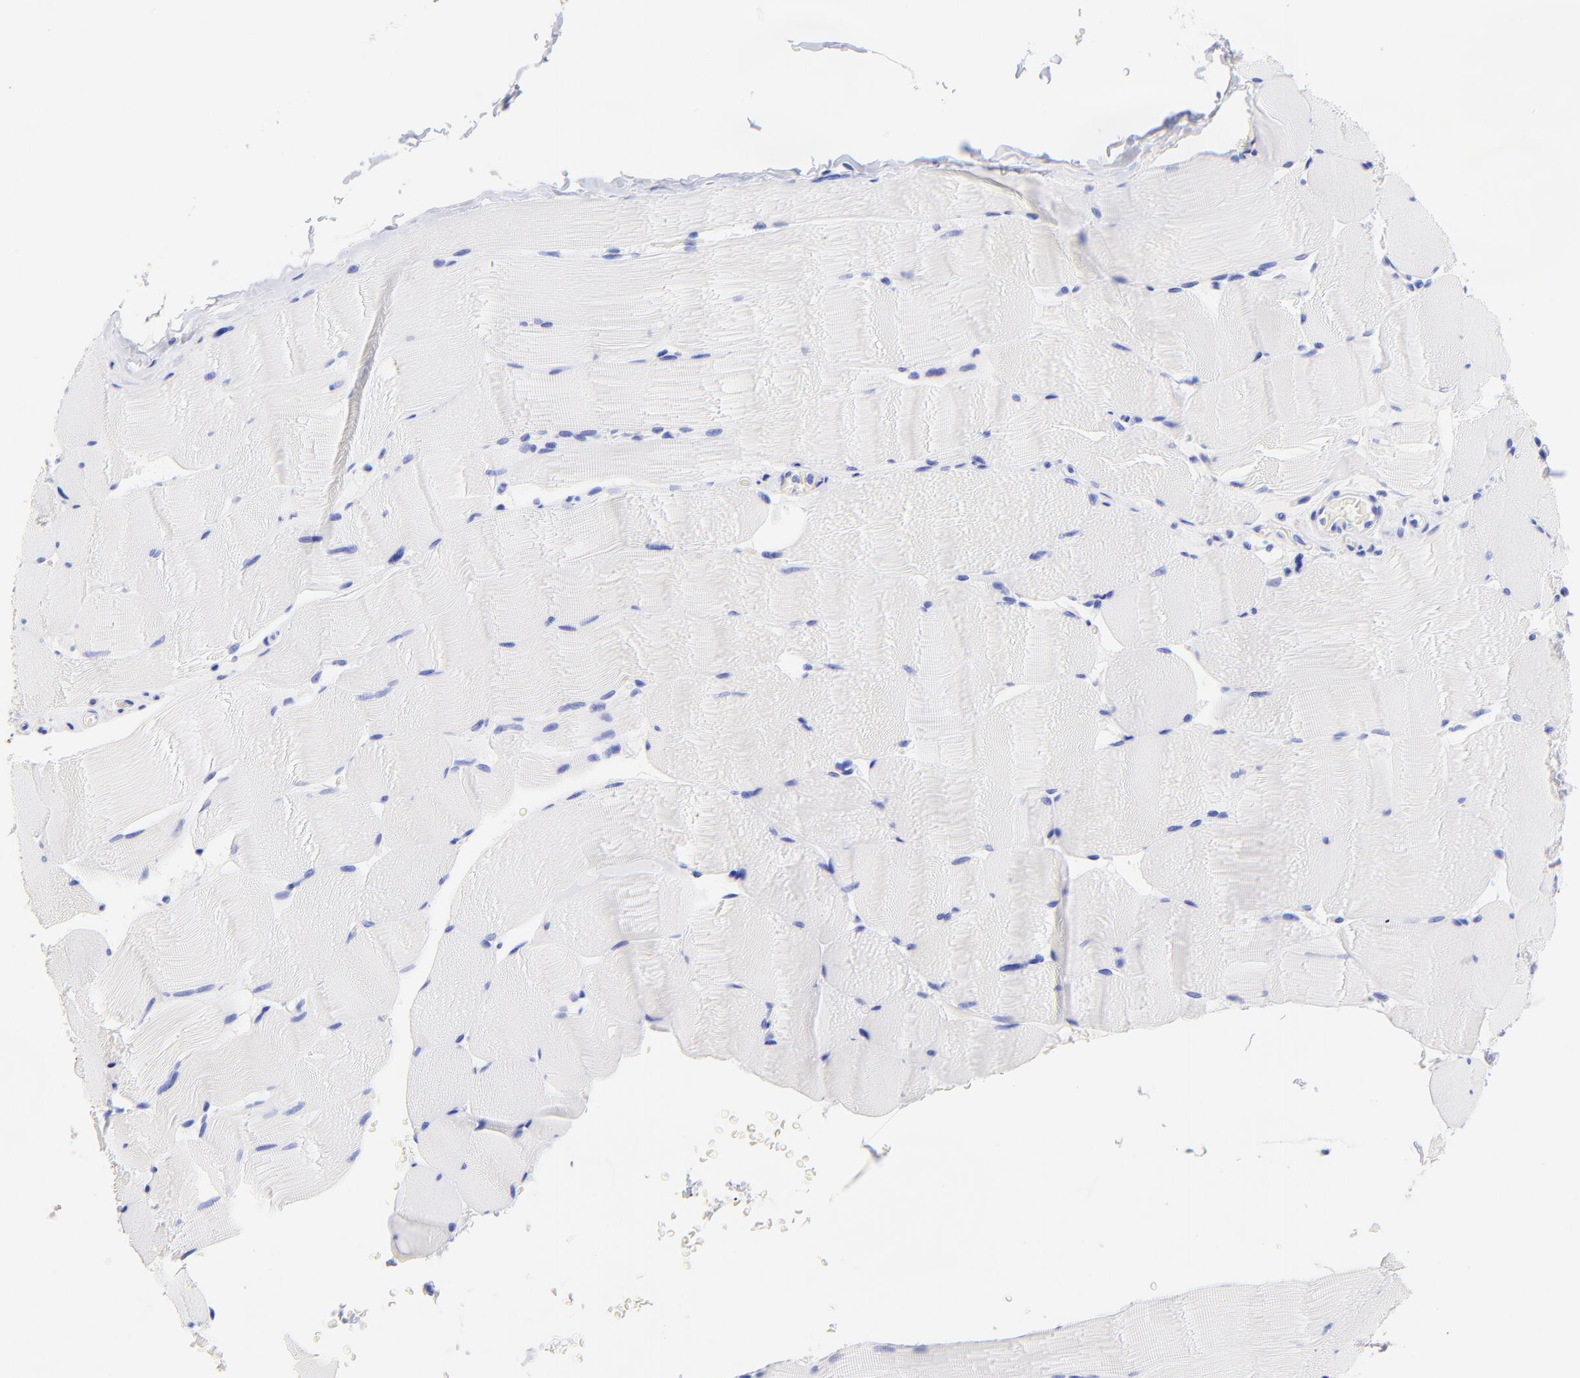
{"staining": {"intensity": "negative", "quantity": "none", "location": "none"}, "tissue": "skeletal muscle", "cell_type": "Myocytes", "image_type": "normal", "snomed": [{"axis": "morphology", "description": "Normal tissue, NOS"}, {"axis": "topography", "description": "Skeletal muscle"}], "caption": "Histopathology image shows no protein positivity in myocytes of normal skeletal muscle. (Stains: DAB (3,3'-diaminobenzidine) immunohistochemistry with hematoxylin counter stain, Microscopy: brightfield microscopy at high magnification).", "gene": "KRT19", "patient": {"sex": "male", "age": 62}}